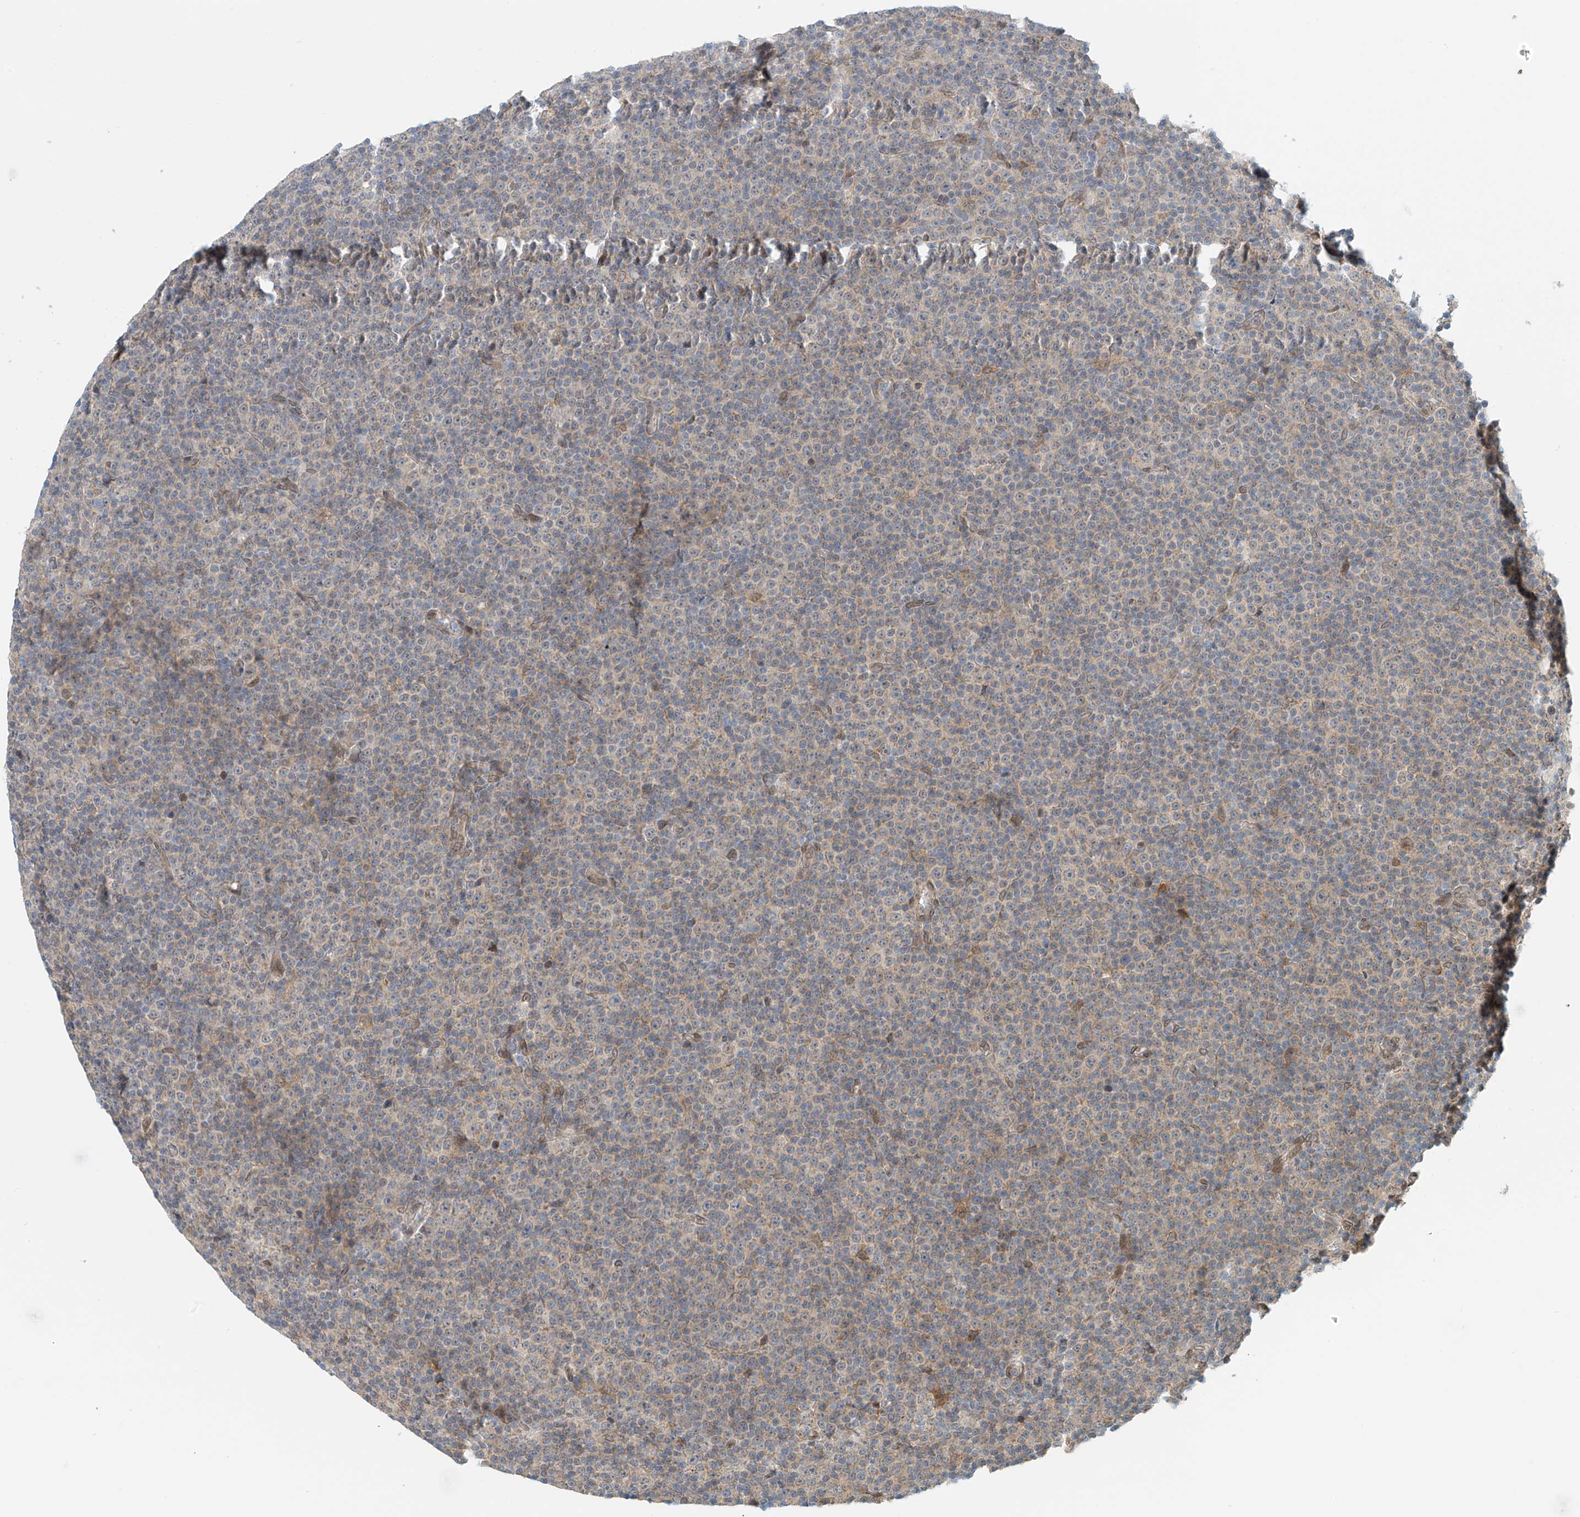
{"staining": {"intensity": "weak", "quantity": "<25%", "location": "cytoplasmic/membranous"}, "tissue": "lymphoma", "cell_type": "Tumor cells", "image_type": "cancer", "snomed": [{"axis": "morphology", "description": "Malignant lymphoma, non-Hodgkin's type, Low grade"}, {"axis": "topography", "description": "Lymph node"}], "caption": "Tumor cells are negative for brown protein staining in lymphoma.", "gene": "STARD9", "patient": {"sex": "female", "age": 67}}